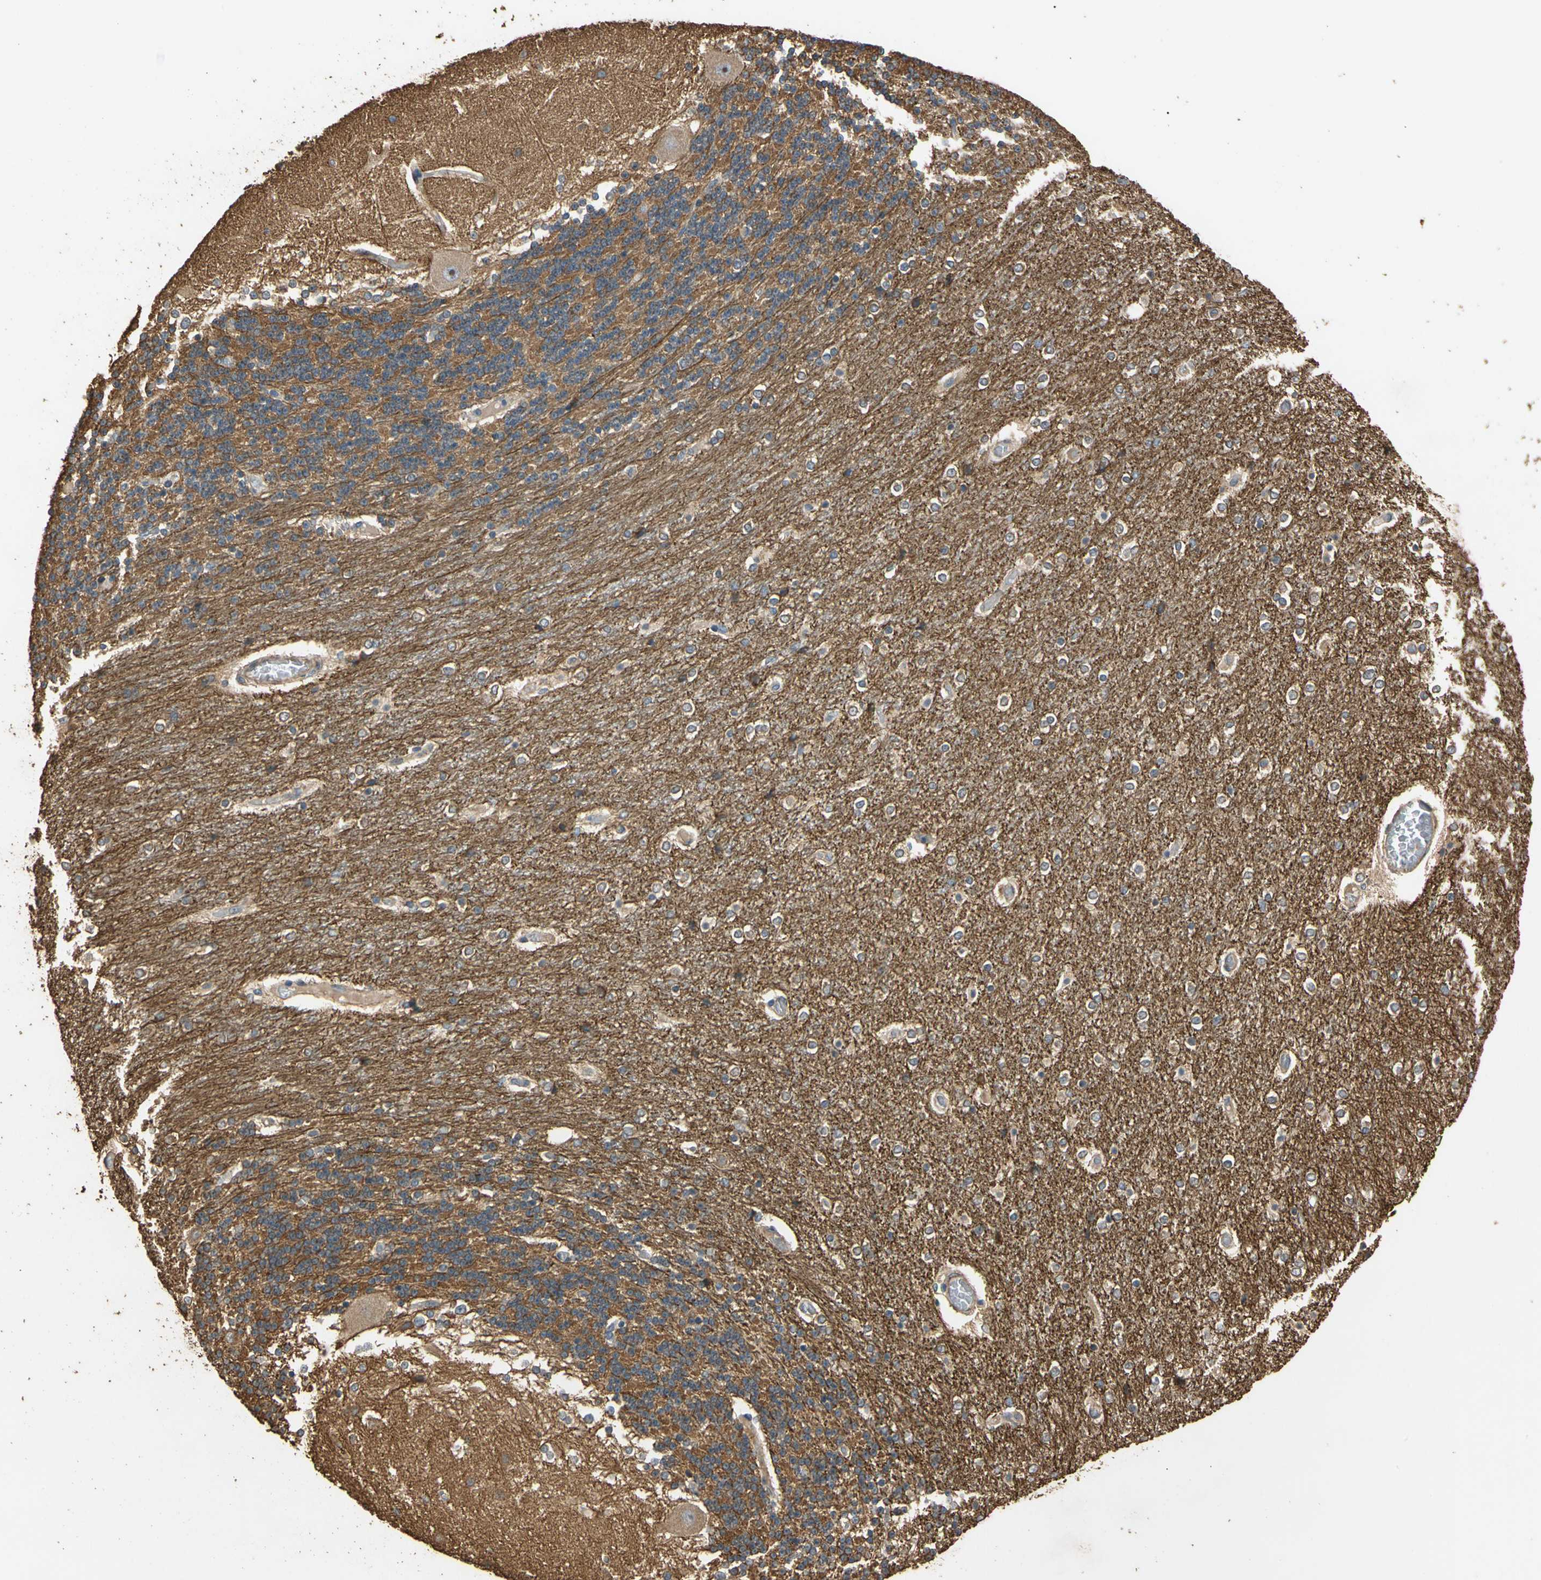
{"staining": {"intensity": "moderate", "quantity": "25%-75%", "location": "cytoplasmic/membranous"}, "tissue": "cerebellum", "cell_type": "Cells in granular layer", "image_type": "normal", "snomed": [{"axis": "morphology", "description": "Normal tissue, NOS"}, {"axis": "topography", "description": "Cerebellum"}], "caption": "Cells in granular layer display medium levels of moderate cytoplasmic/membranous expression in approximately 25%-75% of cells in unremarkable human cerebellum.", "gene": "MGRN1", "patient": {"sex": "female", "age": 54}}